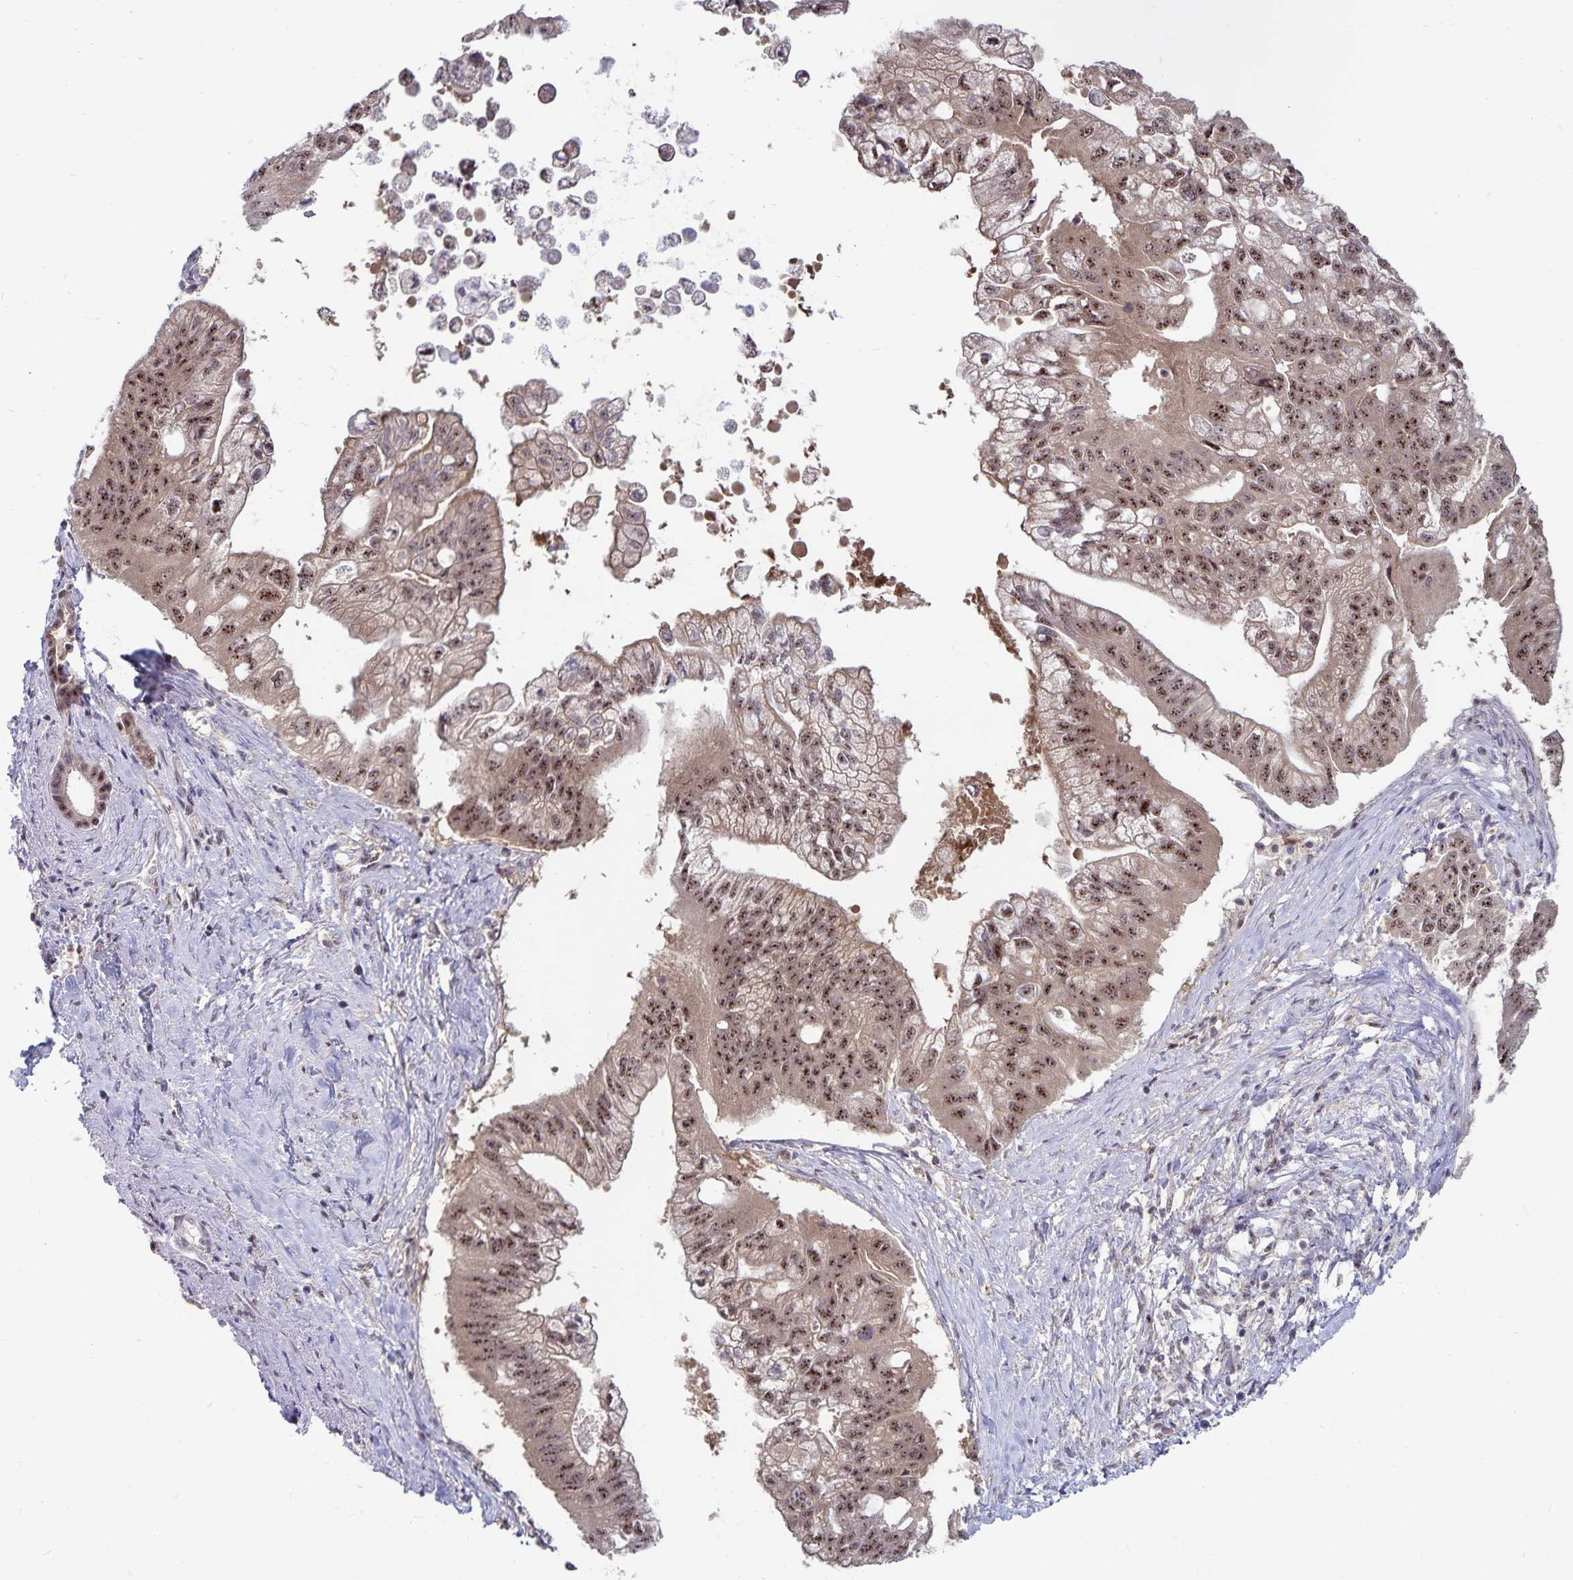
{"staining": {"intensity": "moderate", "quantity": ">75%", "location": "nuclear"}, "tissue": "pancreatic cancer", "cell_type": "Tumor cells", "image_type": "cancer", "snomed": [{"axis": "morphology", "description": "Adenocarcinoma, NOS"}, {"axis": "topography", "description": "Pancreas"}], "caption": "The image exhibits staining of pancreatic adenocarcinoma, revealing moderate nuclear protein expression (brown color) within tumor cells. Nuclei are stained in blue.", "gene": "EXOC6B", "patient": {"sex": "male", "age": 70}}